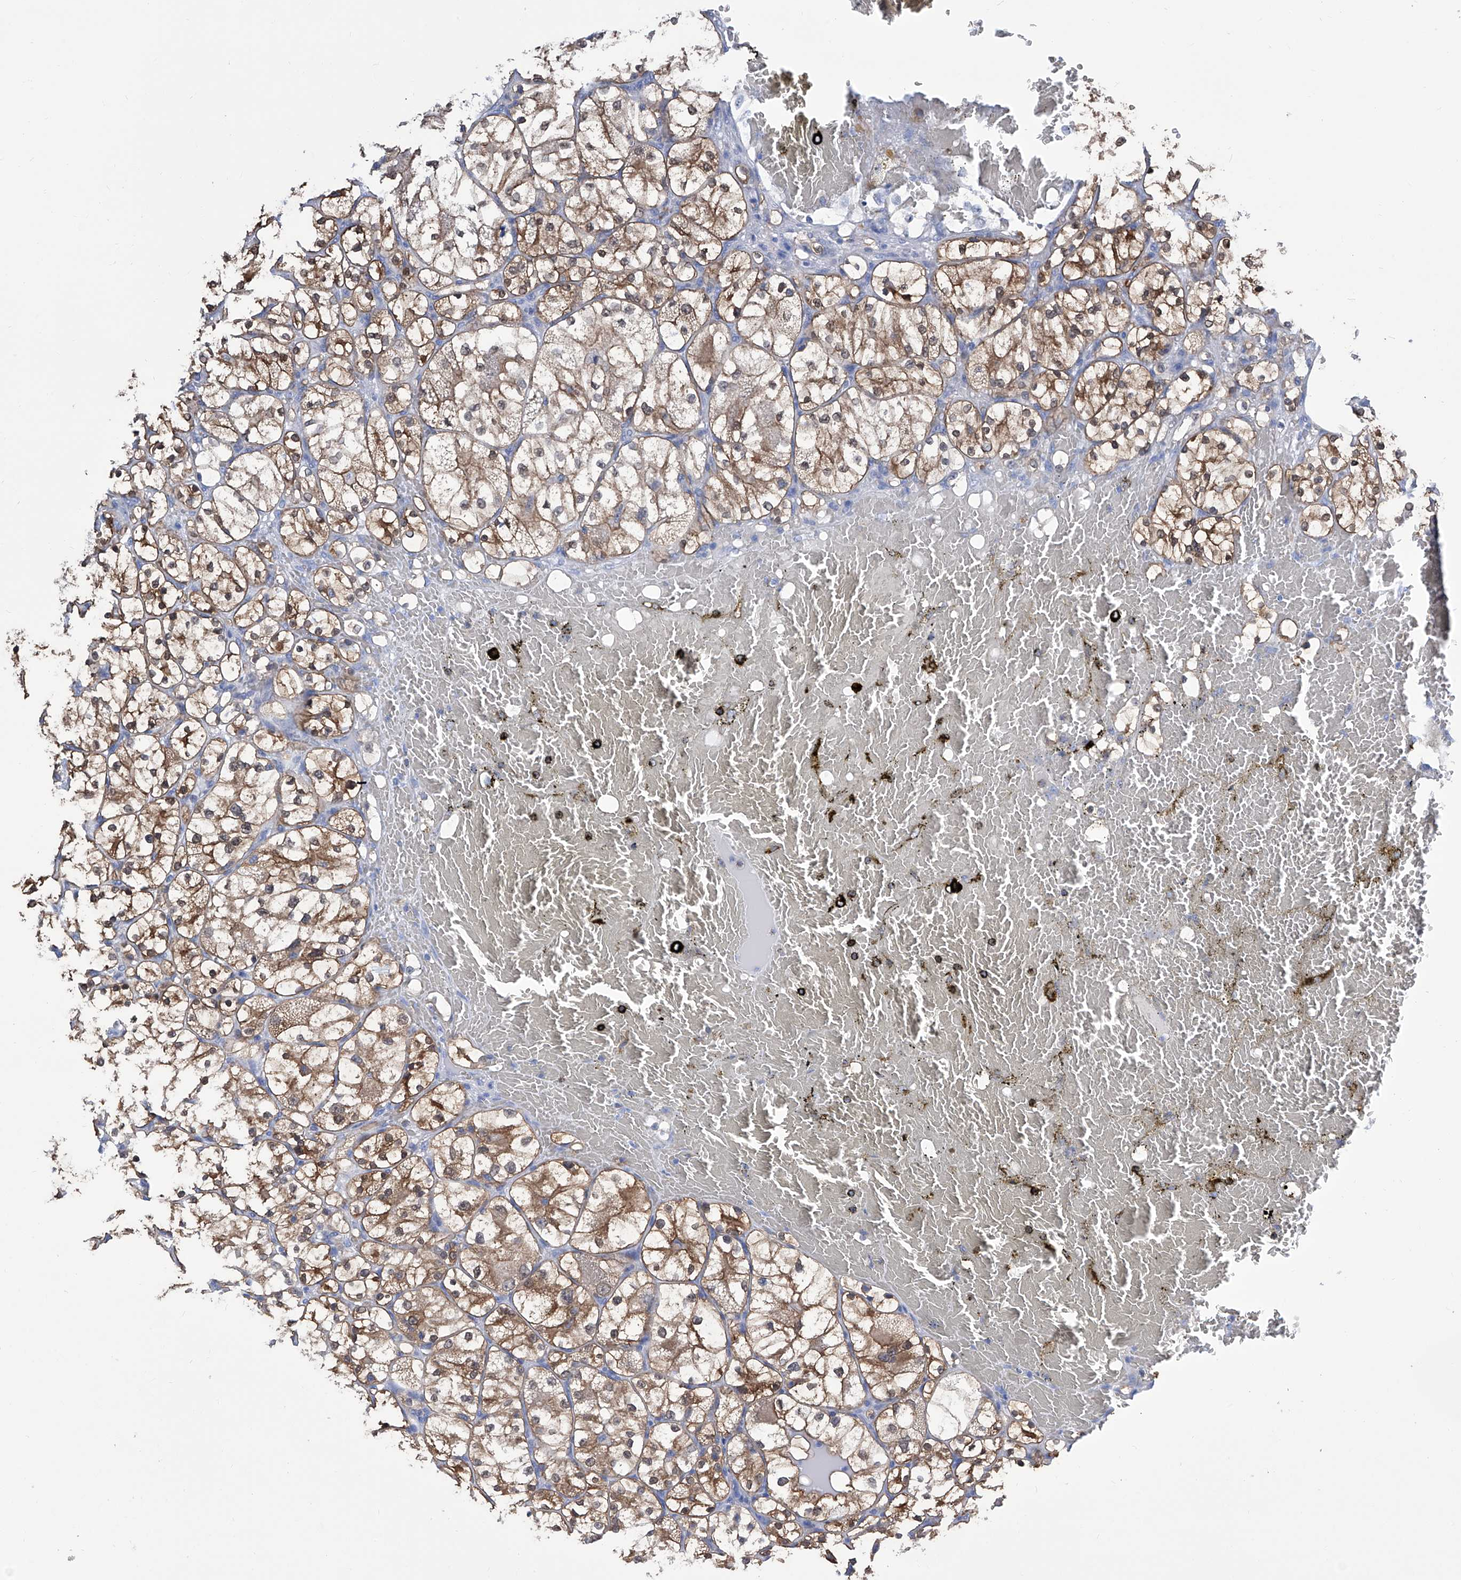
{"staining": {"intensity": "moderate", "quantity": ">75%", "location": "cytoplasmic/membranous"}, "tissue": "renal cancer", "cell_type": "Tumor cells", "image_type": "cancer", "snomed": [{"axis": "morphology", "description": "Adenocarcinoma, NOS"}, {"axis": "topography", "description": "Kidney"}], "caption": "Adenocarcinoma (renal) was stained to show a protein in brown. There is medium levels of moderate cytoplasmic/membranous positivity in approximately >75% of tumor cells. The staining was performed using DAB (3,3'-diaminobenzidine), with brown indicating positive protein expression. Nuclei are stained blue with hematoxylin.", "gene": "IMPA2", "patient": {"sex": "female", "age": 69}}